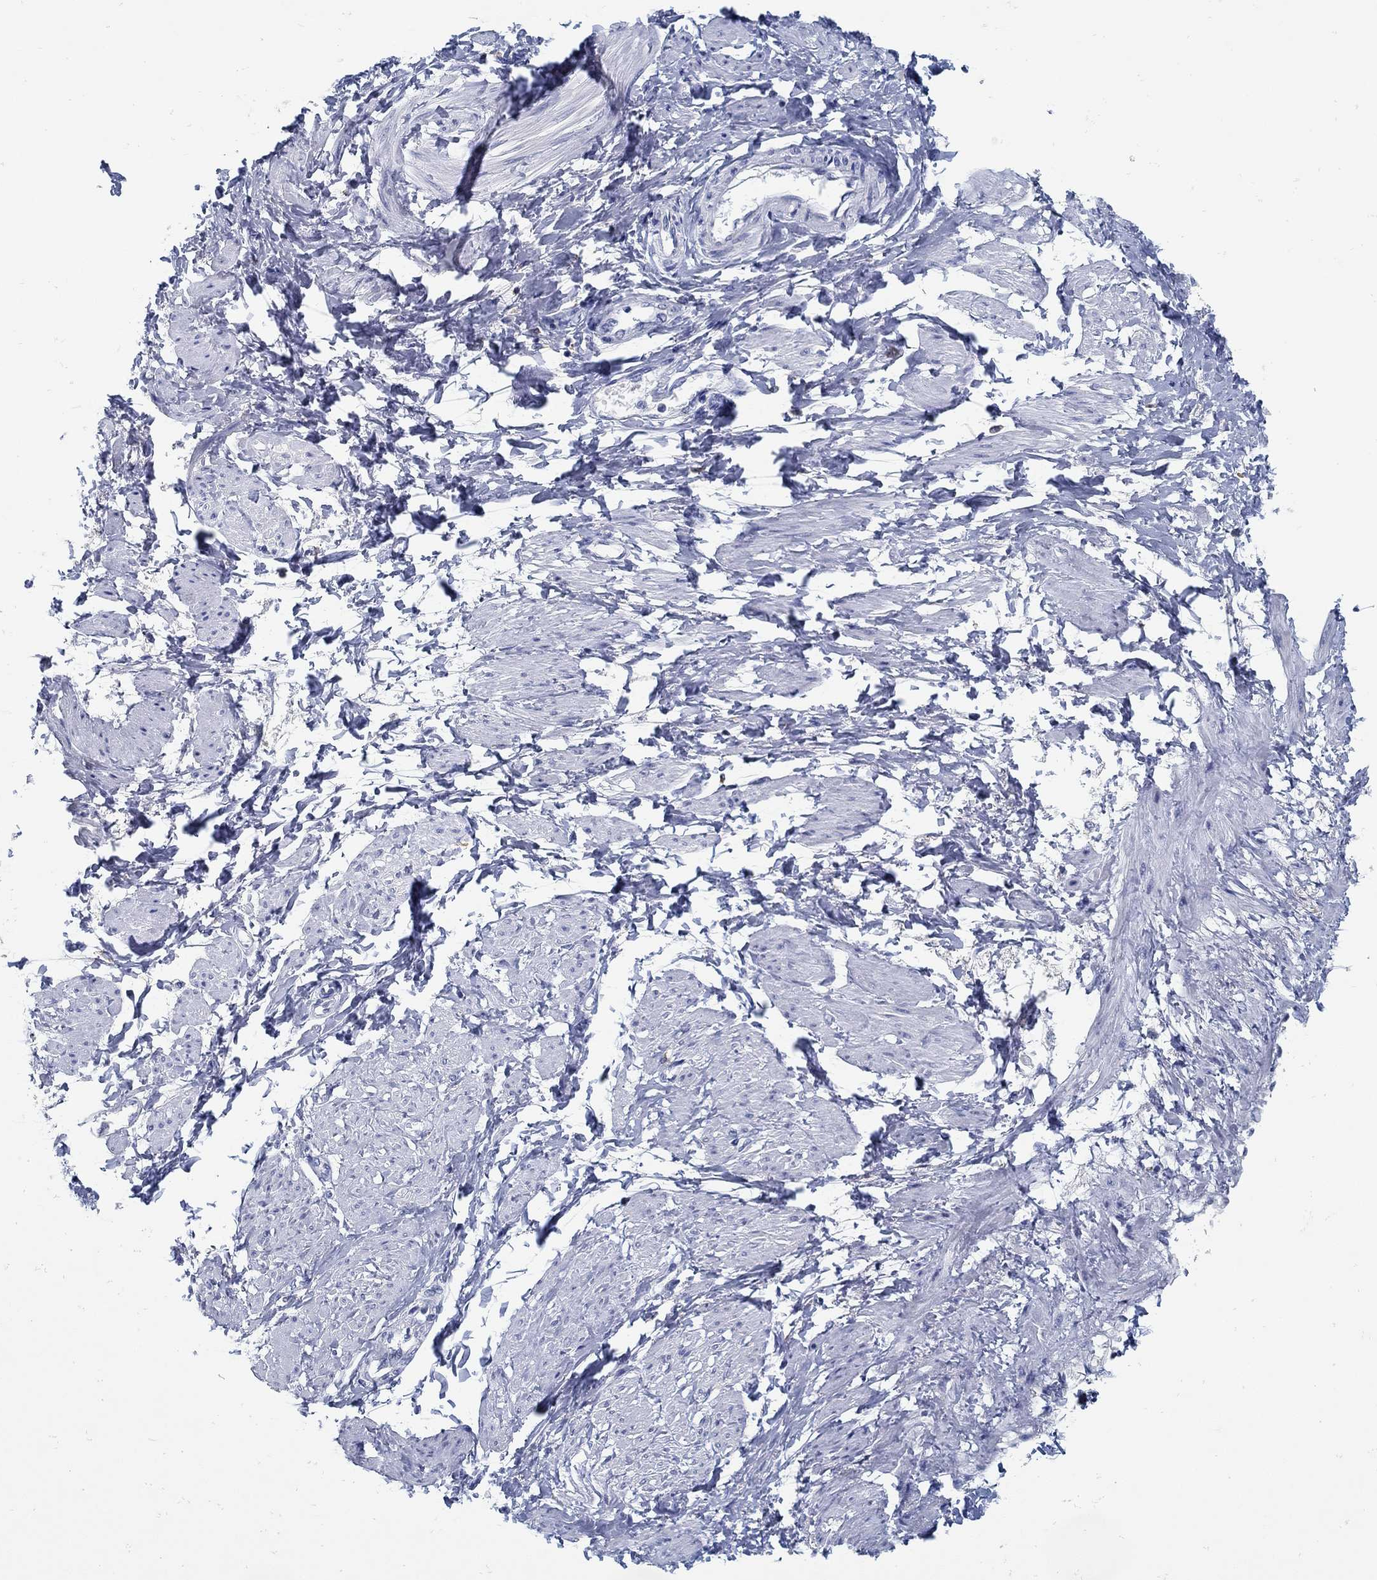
{"staining": {"intensity": "negative", "quantity": "none", "location": "none"}, "tissue": "smooth muscle", "cell_type": "Smooth muscle cells", "image_type": "normal", "snomed": [{"axis": "morphology", "description": "Normal tissue, NOS"}, {"axis": "topography", "description": "Smooth muscle"}, {"axis": "topography", "description": "Uterus"}], "caption": "High power microscopy image of an immunohistochemistry (IHC) histopathology image of unremarkable smooth muscle, revealing no significant positivity in smooth muscle cells.", "gene": "ZFAND4", "patient": {"sex": "female", "age": 39}}